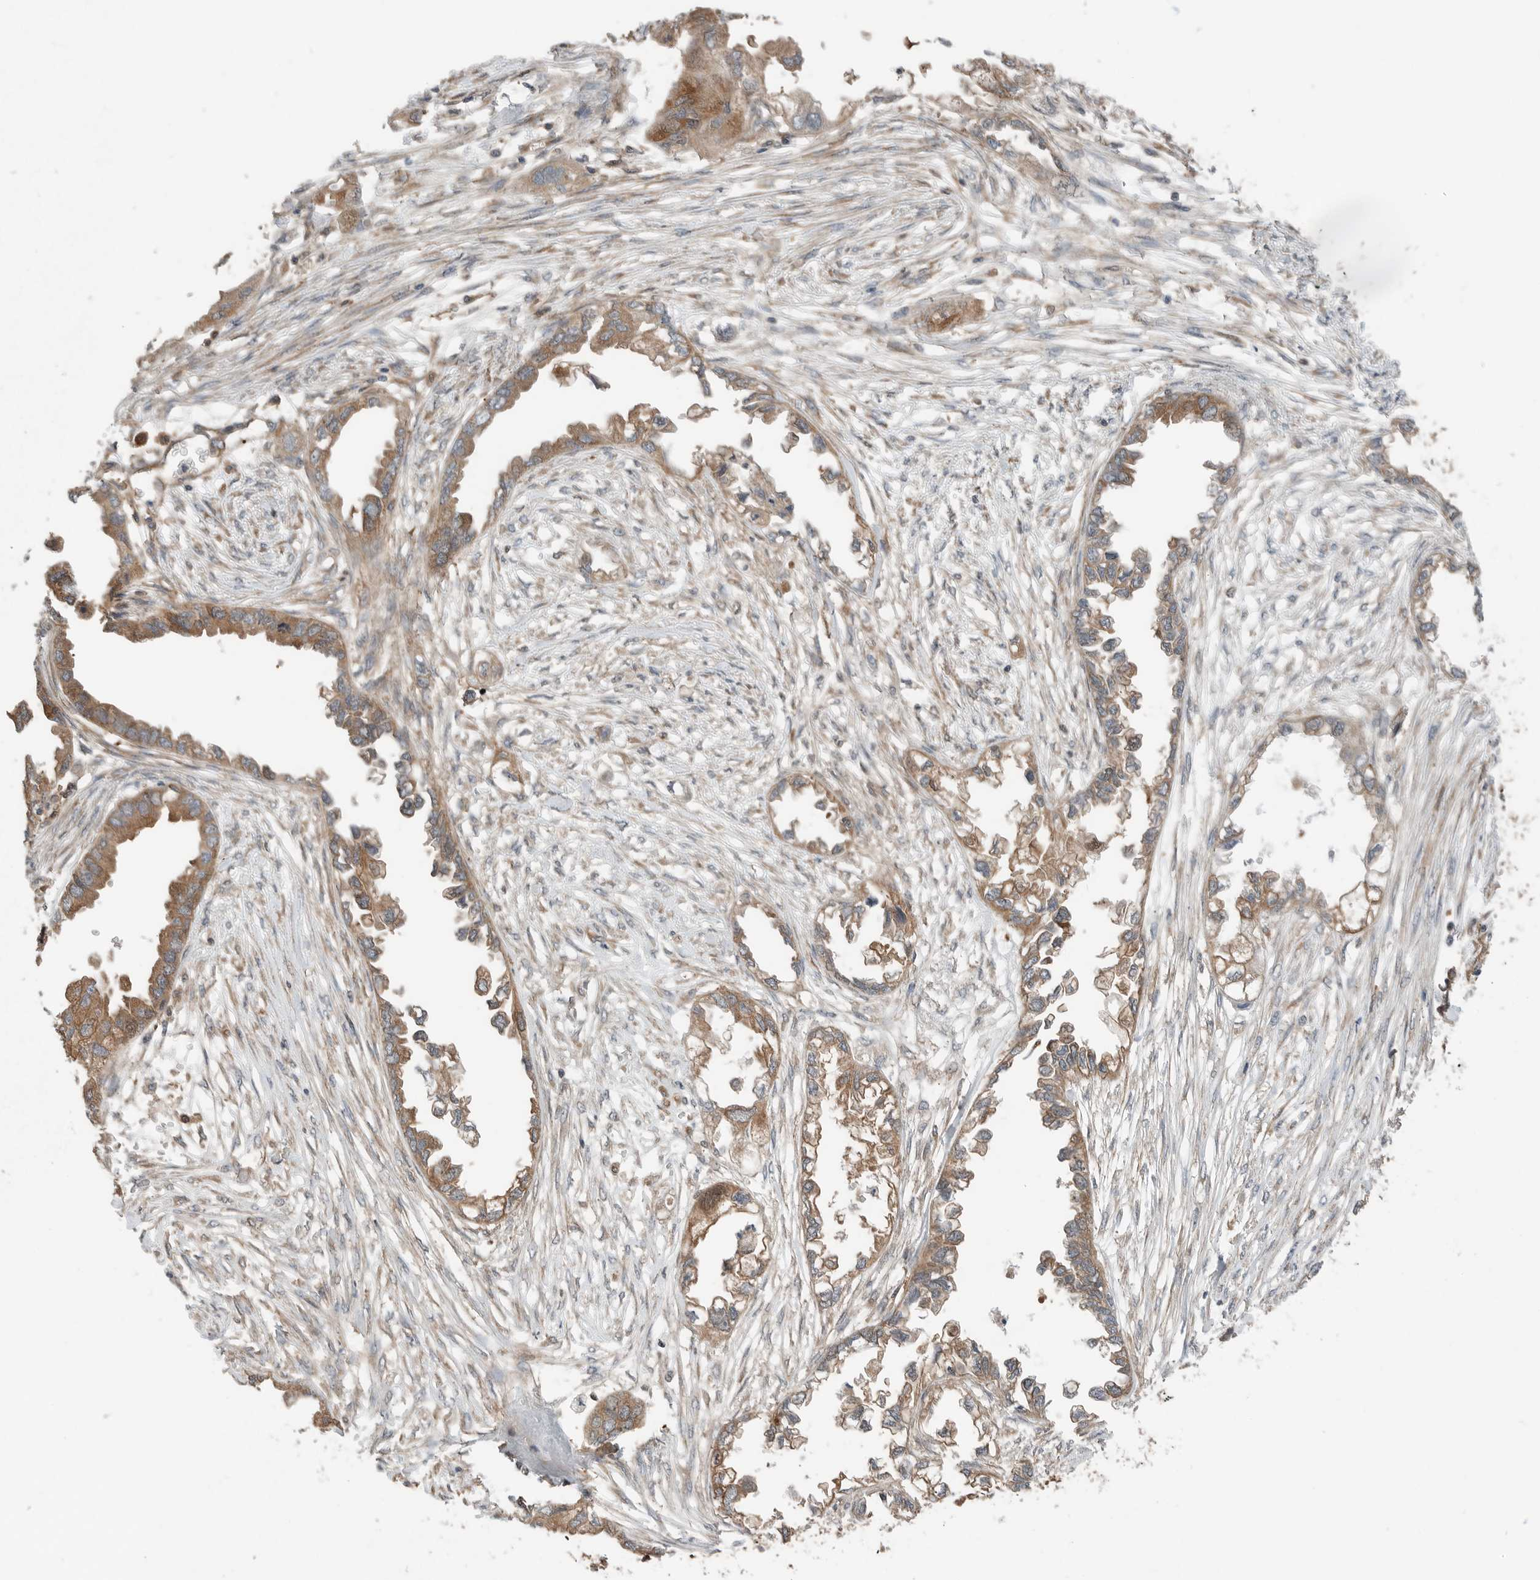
{"staining": {"intensity": "moderate", "quantity": ">75%", "location": "cytoplasmic/membranous"}, "tissue": "endometrial cancer", "cell_type": "Tumor cells", "image_type": "cancer", "snomed": [{"axis": "morphology", "description": "Adenocarcinoma, NOS"}, {"axis": "morphology", "description": "Adenocarcinoma, metastatic, NOS"}, {"axis": "topography", "description": "Adipose tissue"}, {"axis": "topography", "description": "Endometrium"}], "caption": "DAB (3,3'-diaminobenzidine) immunohistochemical staining of human endometrial cancer displays moderate cytoplasmic/membranous protein positivity in approximately >75% of tumor cells.", "gene": "XPNPEP1", "patient": {"sex": "female", "age": 67}}